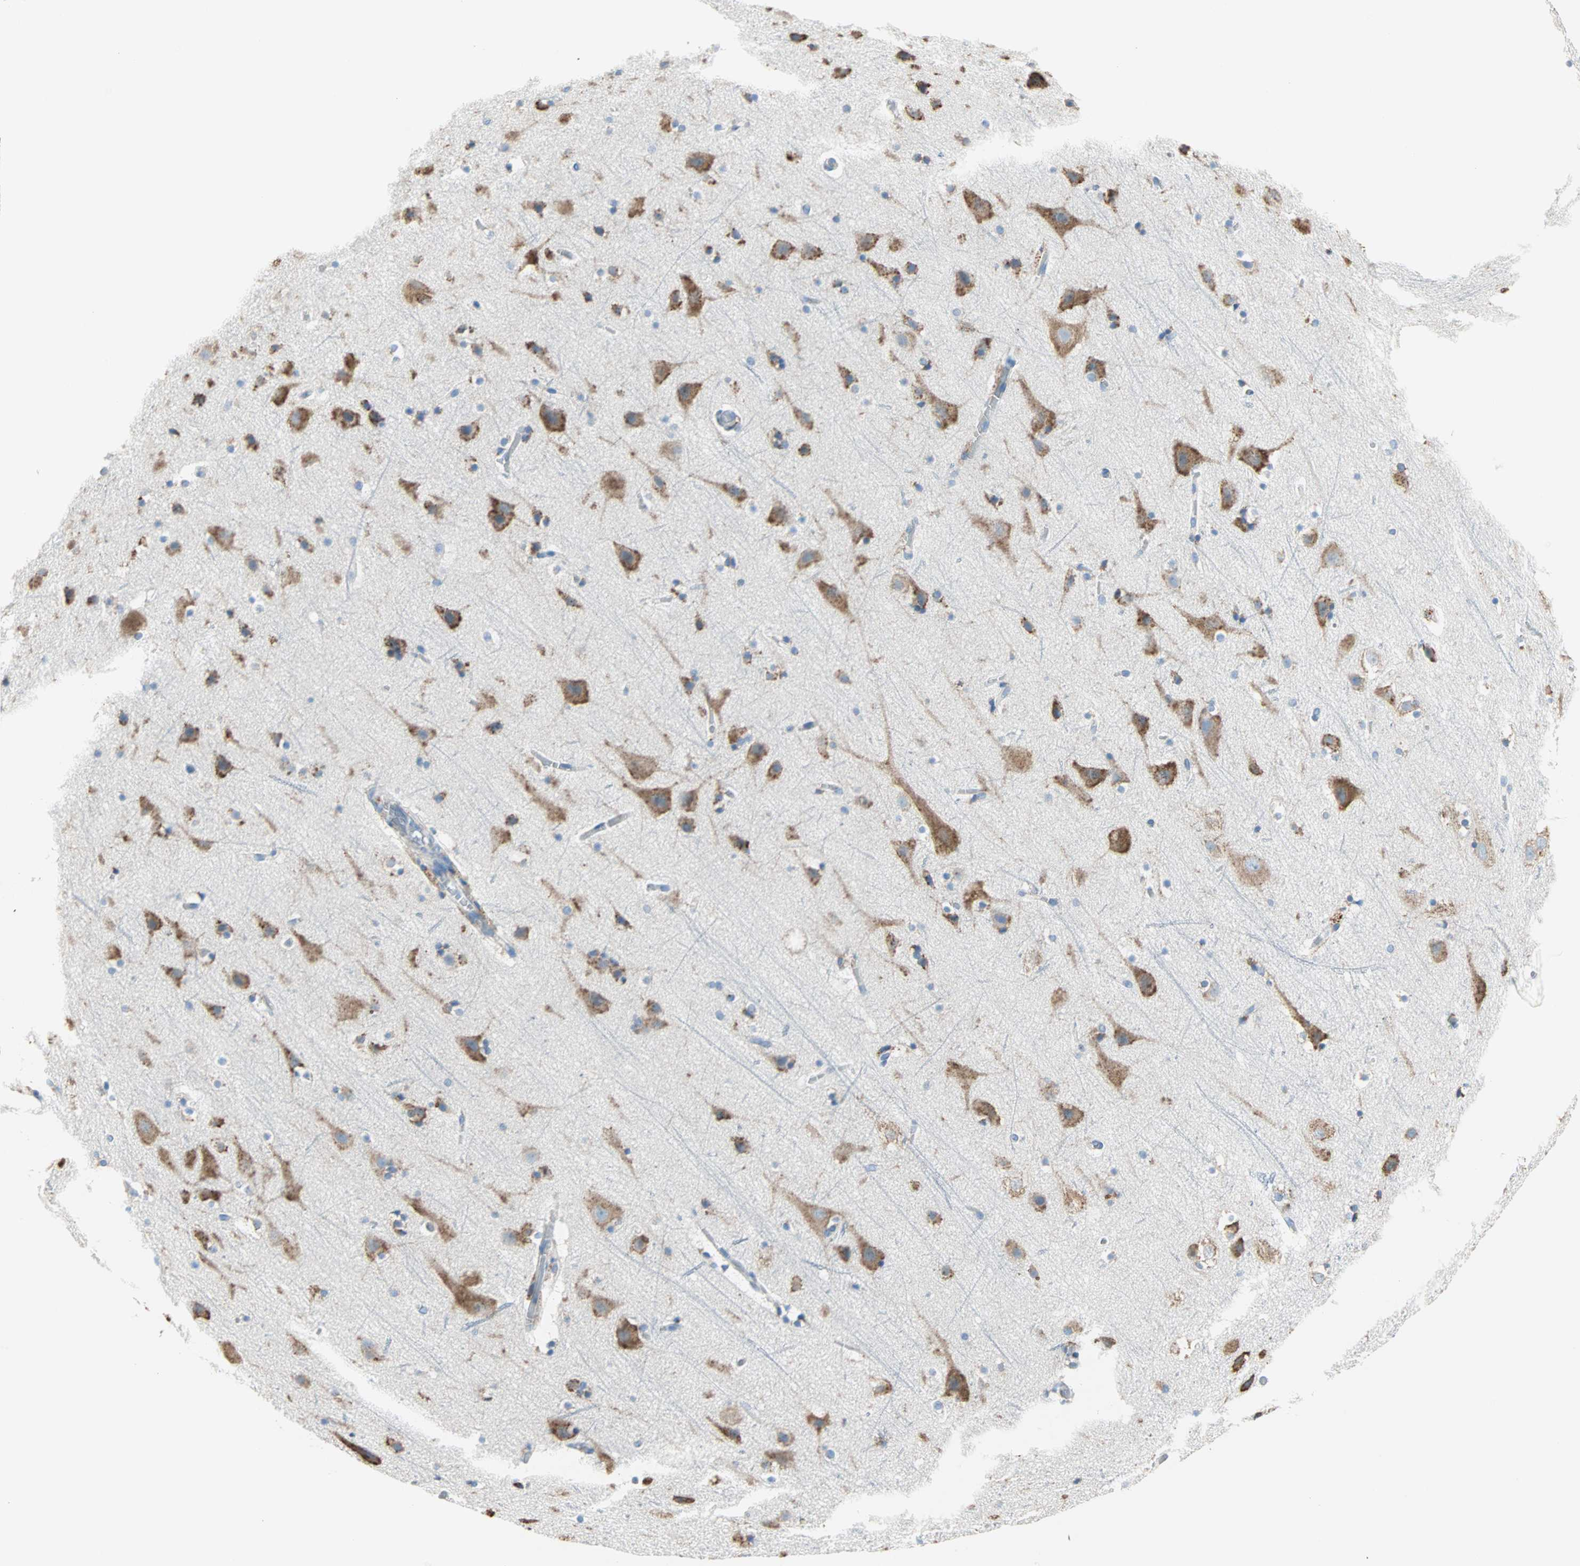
{"staining": {"intensity": "negative", "quantity": "none", "location": "none"}, "tissue": "cerebral cortex", "cell_type": "Endothelial cells", "image_type": "normal", "snomed": [{"axis": "morphology", "description": "Normal tissue, NOS"}, {"axis": "topography", "description": "Cerebral cortex"}], "caption": "Immunohistochemistry (IHC) histopathology image of benign human cerebral cortex stained for a protein (brown), which shows no positivity in endothelial cells. (DAB immunohistochemistry (IHC) with hematoxylin counter stain).", "gene": "PLCXD1", "patient": {"sex": "male", "age": 45}}